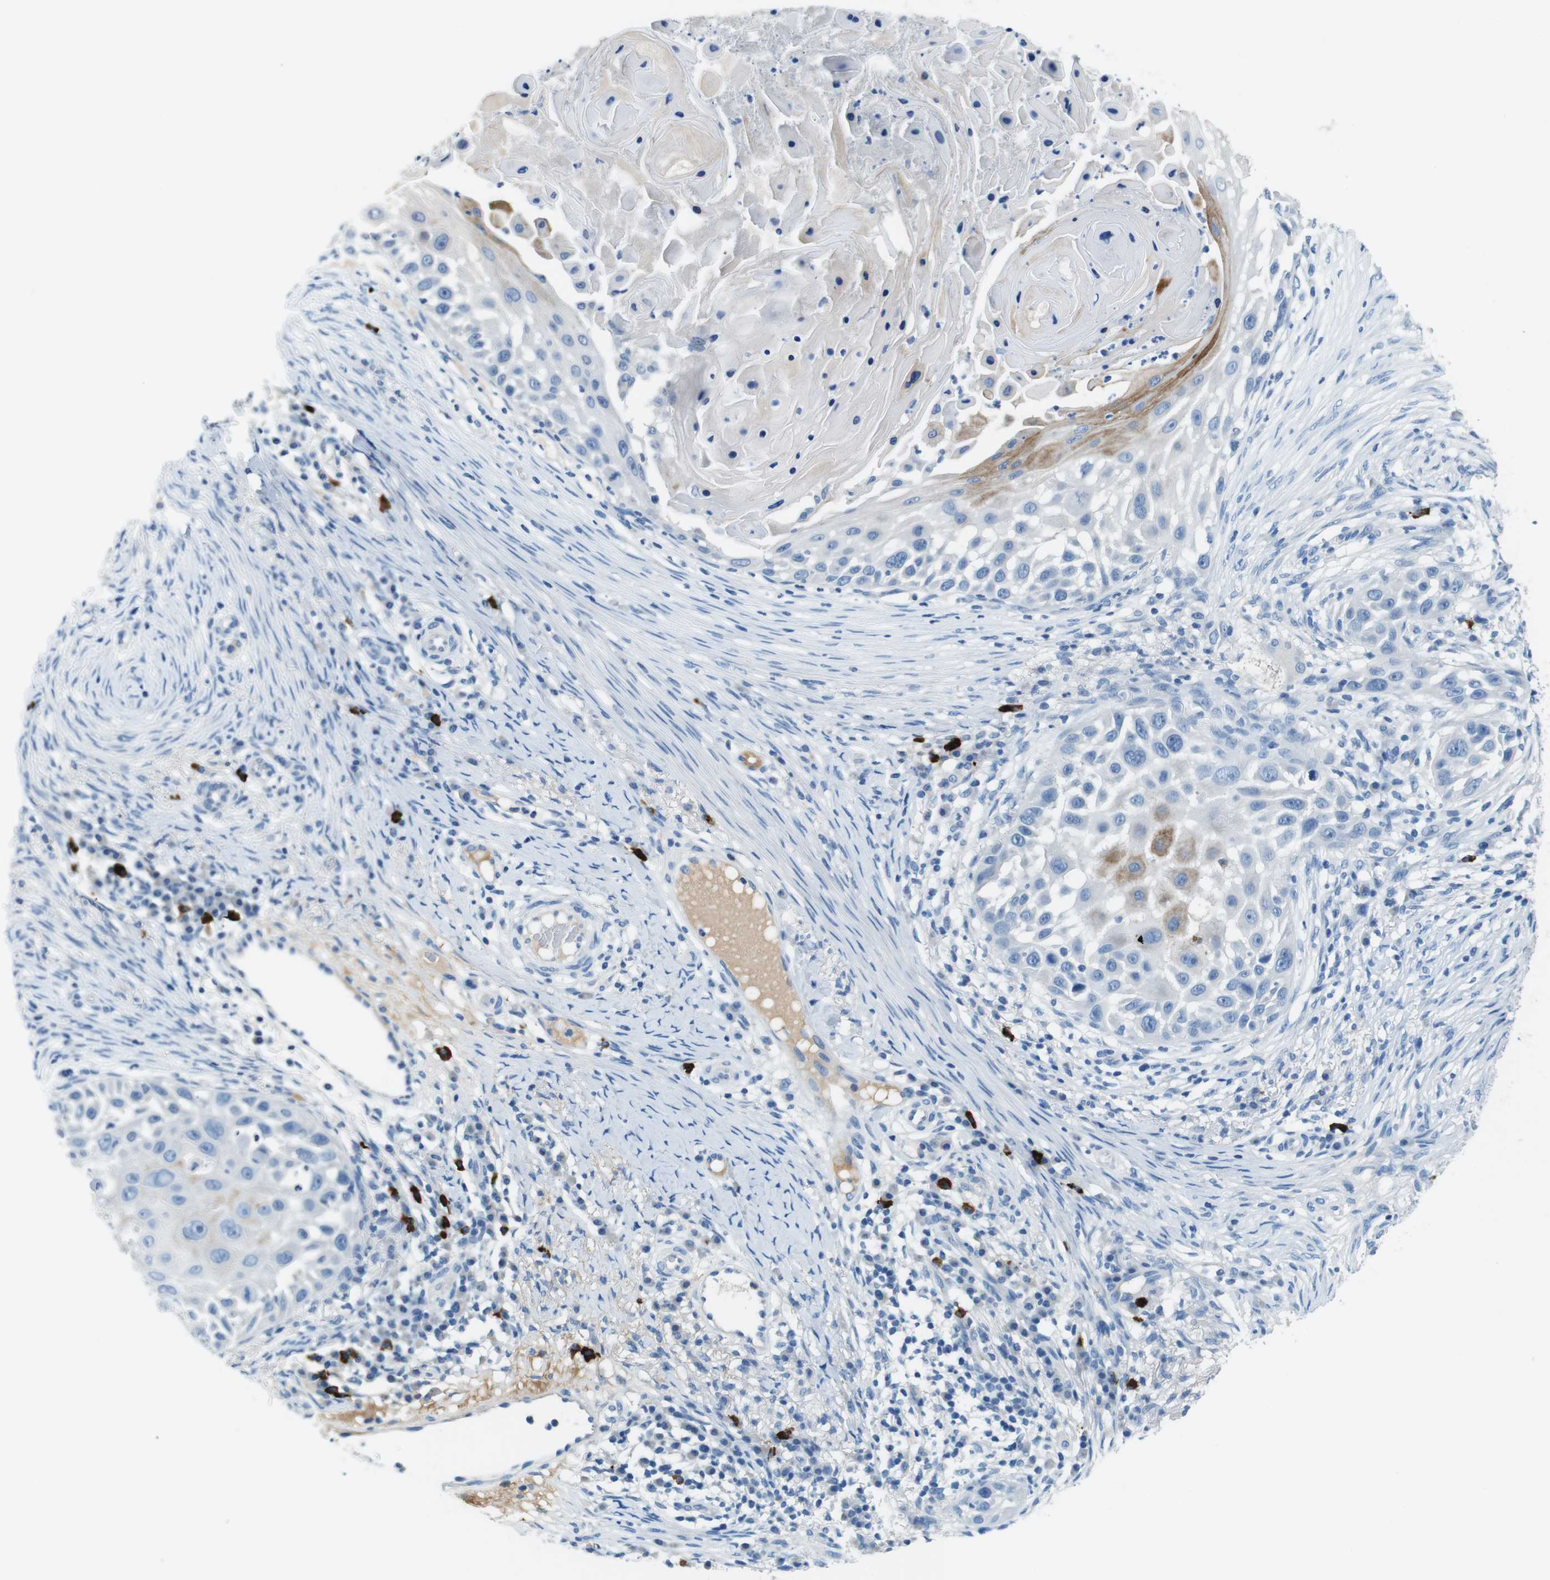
{"staining": {"intensity": "negative", "quantity": "none", "location": "none"}, "tissue": "skin cancer", "cell_type": "Tumor cells", "image_type": "cancer", "snomed": [{"axis": "morphology", "description": "Squamous cell carcinoma, NOS"}, {"axis": "topography", "description": "Skin"}], "caption": "The histopathology image demonstrates no staining of tumor cells in skin cancer (squamous cell carcinoma).", "gene": "SLC35A3", "patient": {"sex": "female", "age": 44}}